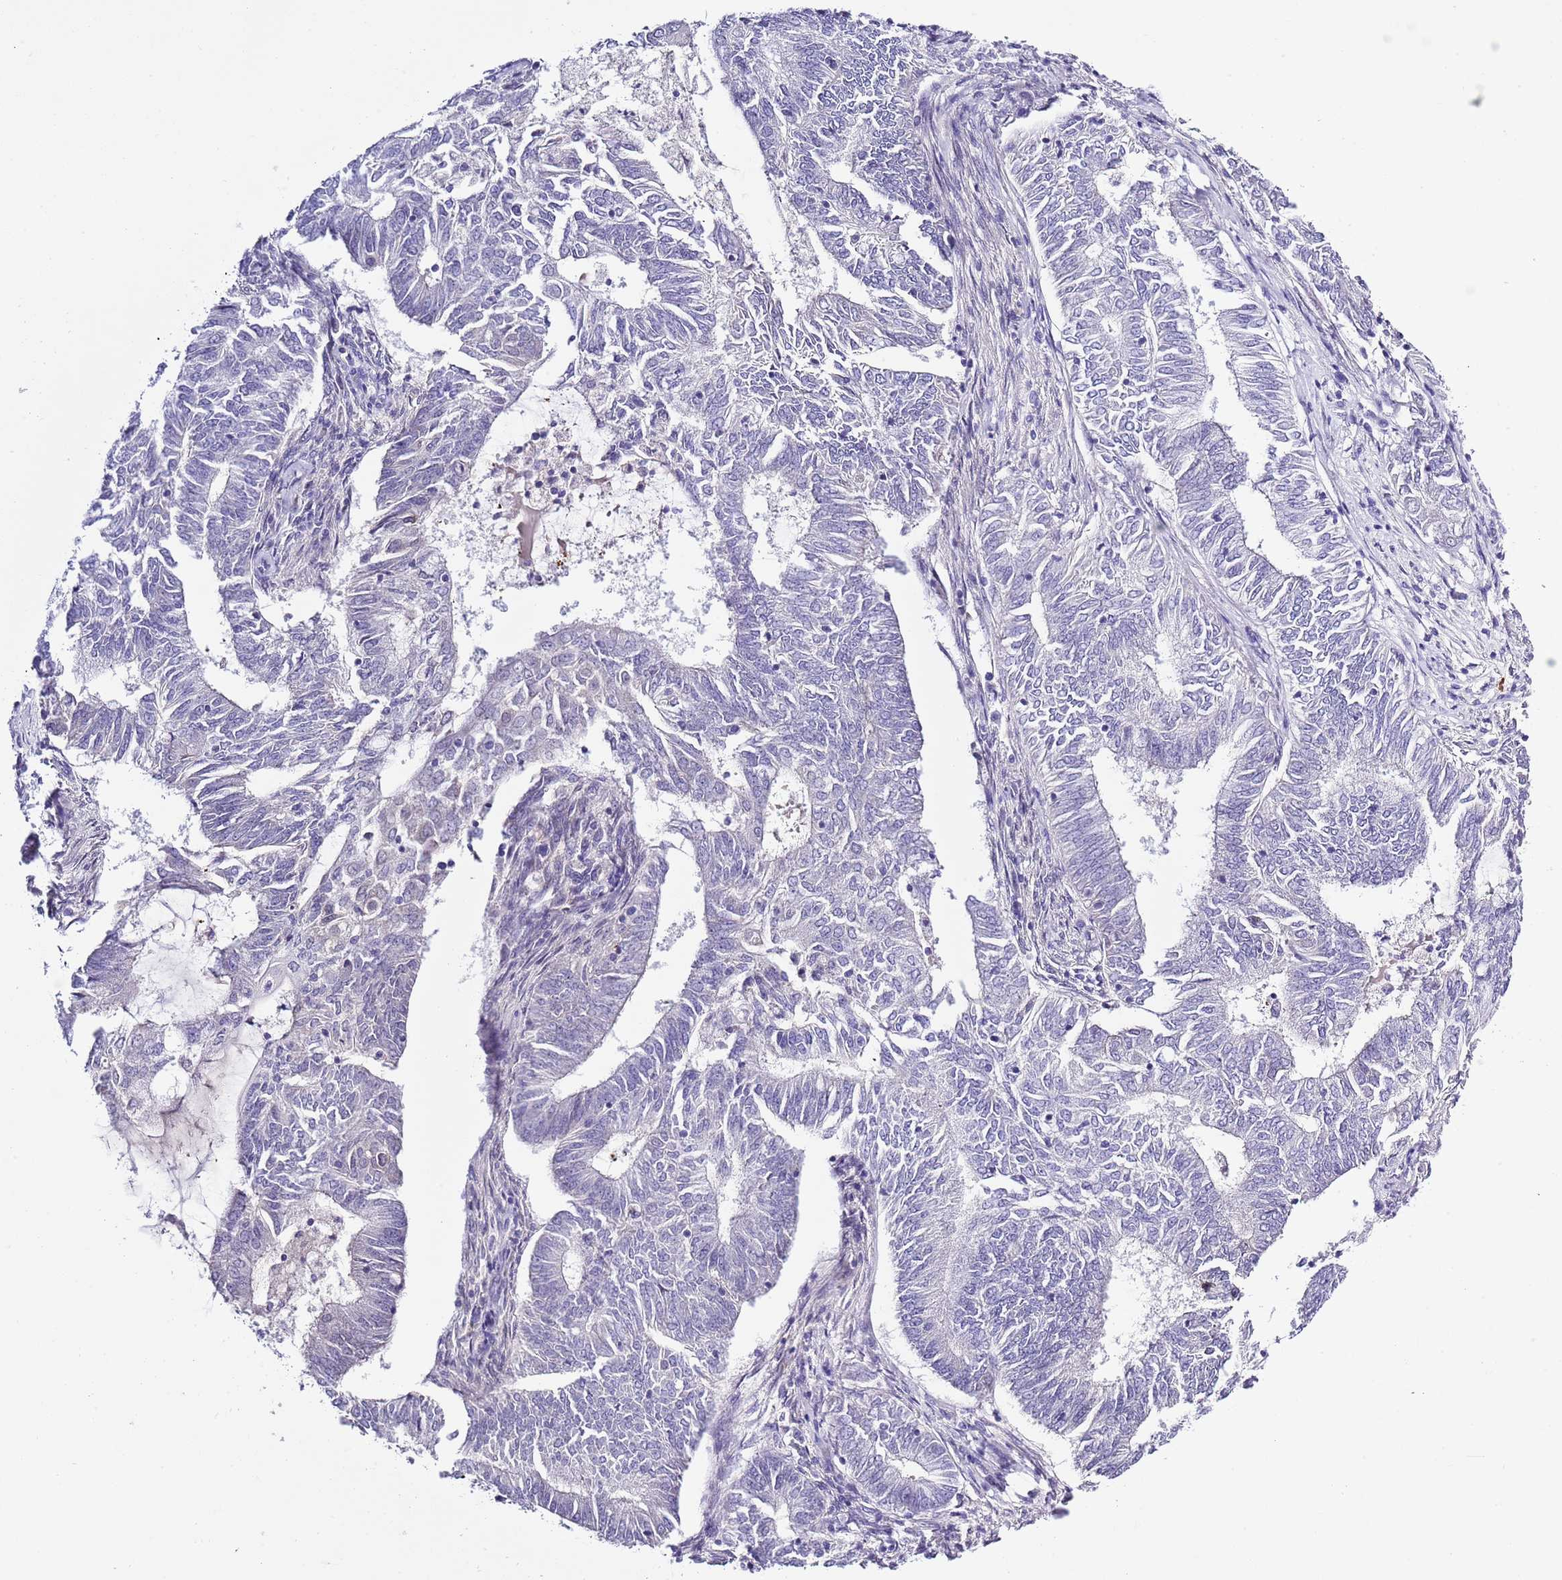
{"staining": {"intensity": "negative", "quantity": "none", "location": "none"}, "tissue": "endometrial cancer", "cell_type": "Tumor cells", "image_type": "cancer", "snomed": [{"axis": "morphology", "description": "Adenocarcinoma, NOS"}, {"axis": "topography", "description": "Endometrium"}], "caption": "A high-resolution photomicrograph shows IHC staining of endometrial adenocarcinoma, which exhibits no significant expression in tumor cells. (DAB immunohistochemistry (IHC) with hematoxylin counter stain).", "gene": "NET1", "patient": {"sex": "female", "age": 62}}